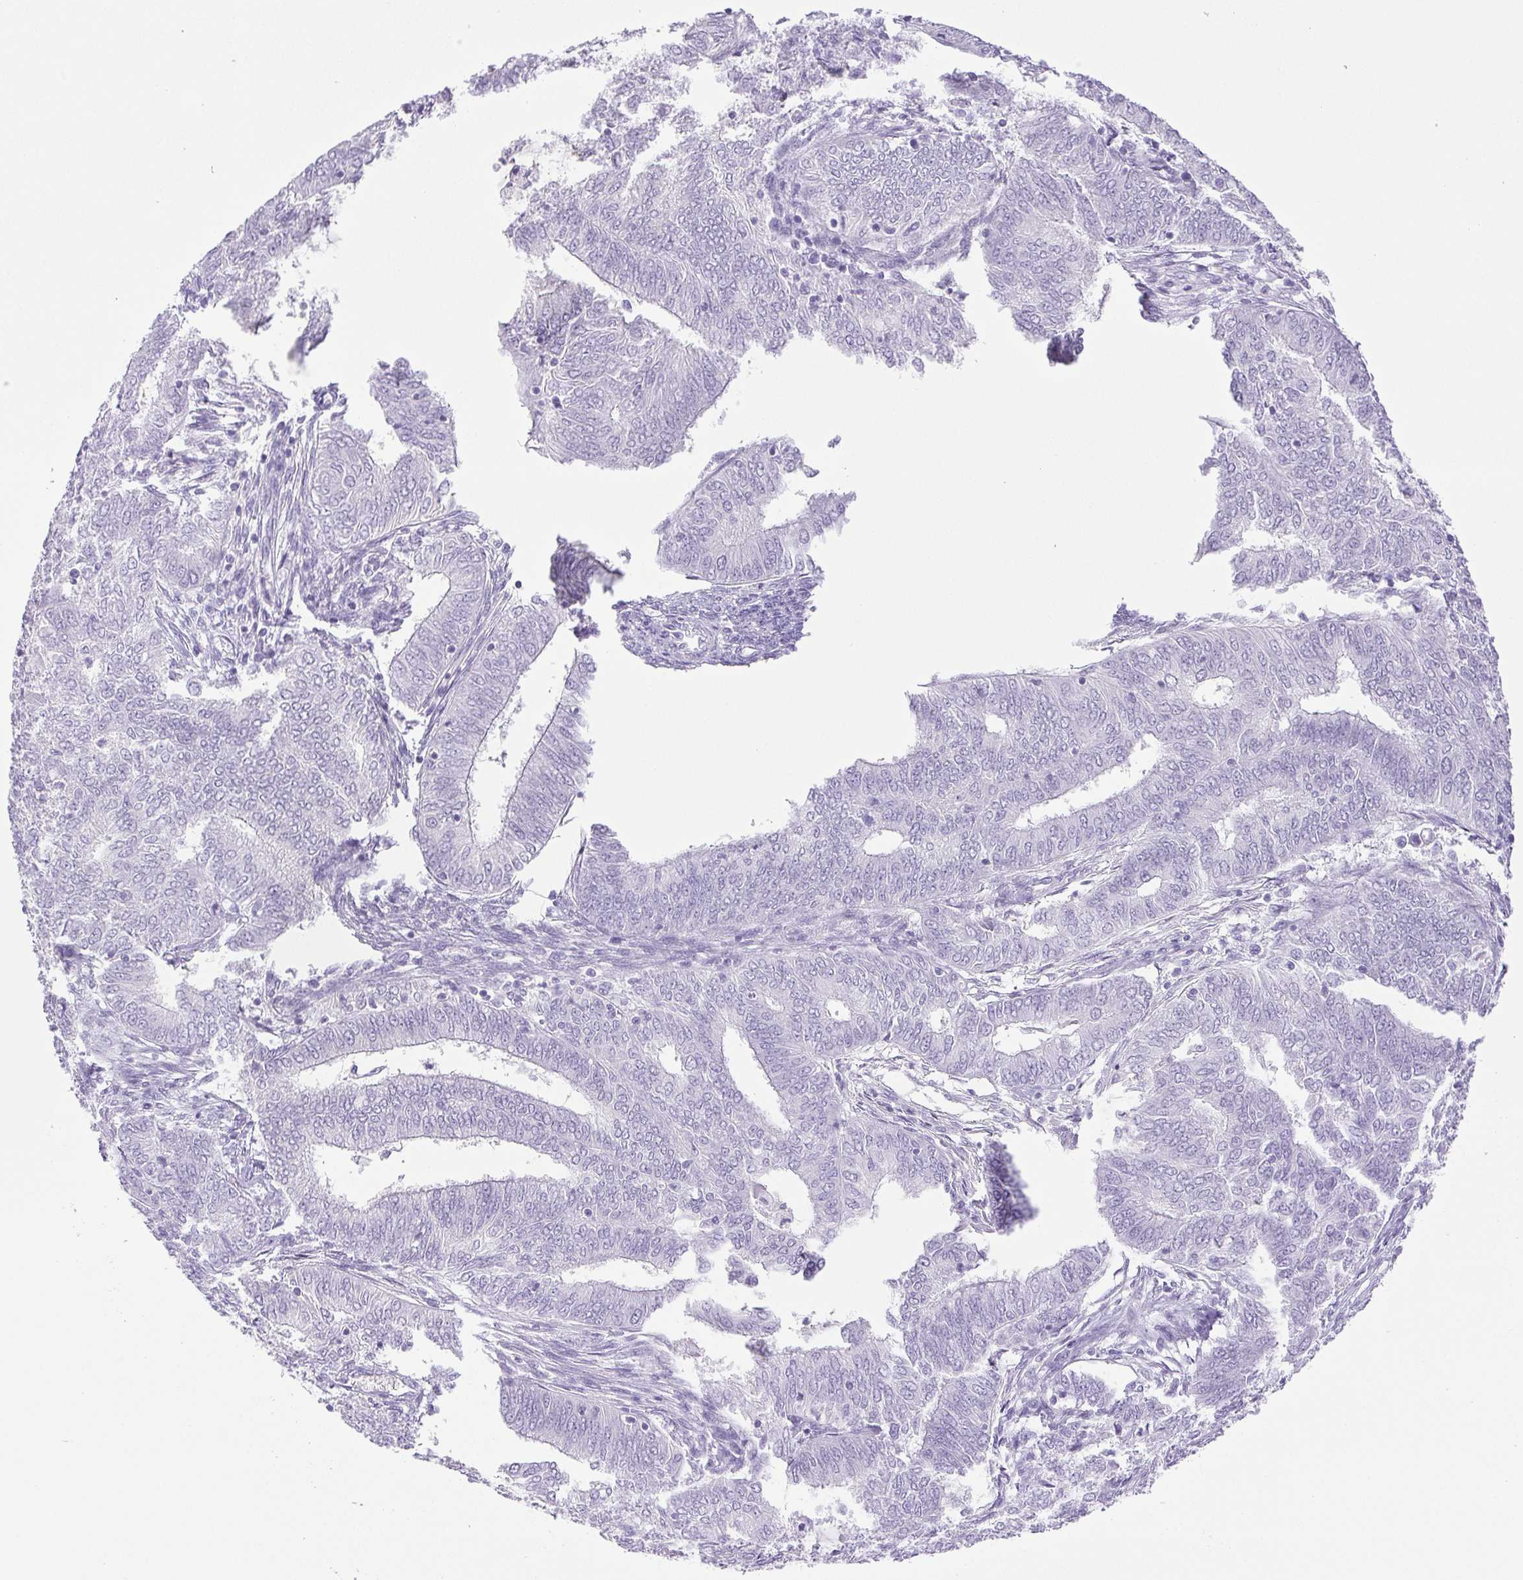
{"staining": {"intensity": "negative", "quantity": "none", "location": "none"}, "tissue": "endometrial cancer", "cell_type": "Tumor cells", "image_type": "cancer", "snomed": [{"axis": "morphology", "description": "Adenocarcinoma, NOS"}, {"axis": "topography", "description": "Endometrium"}], "caption": "Adenocarcinoma (endometrial) was stained to show a protein in brown. There is no significant positivity in tumor cells.", "gene": "HLA-G", "patient": {"sex": "female", "age": 62}}